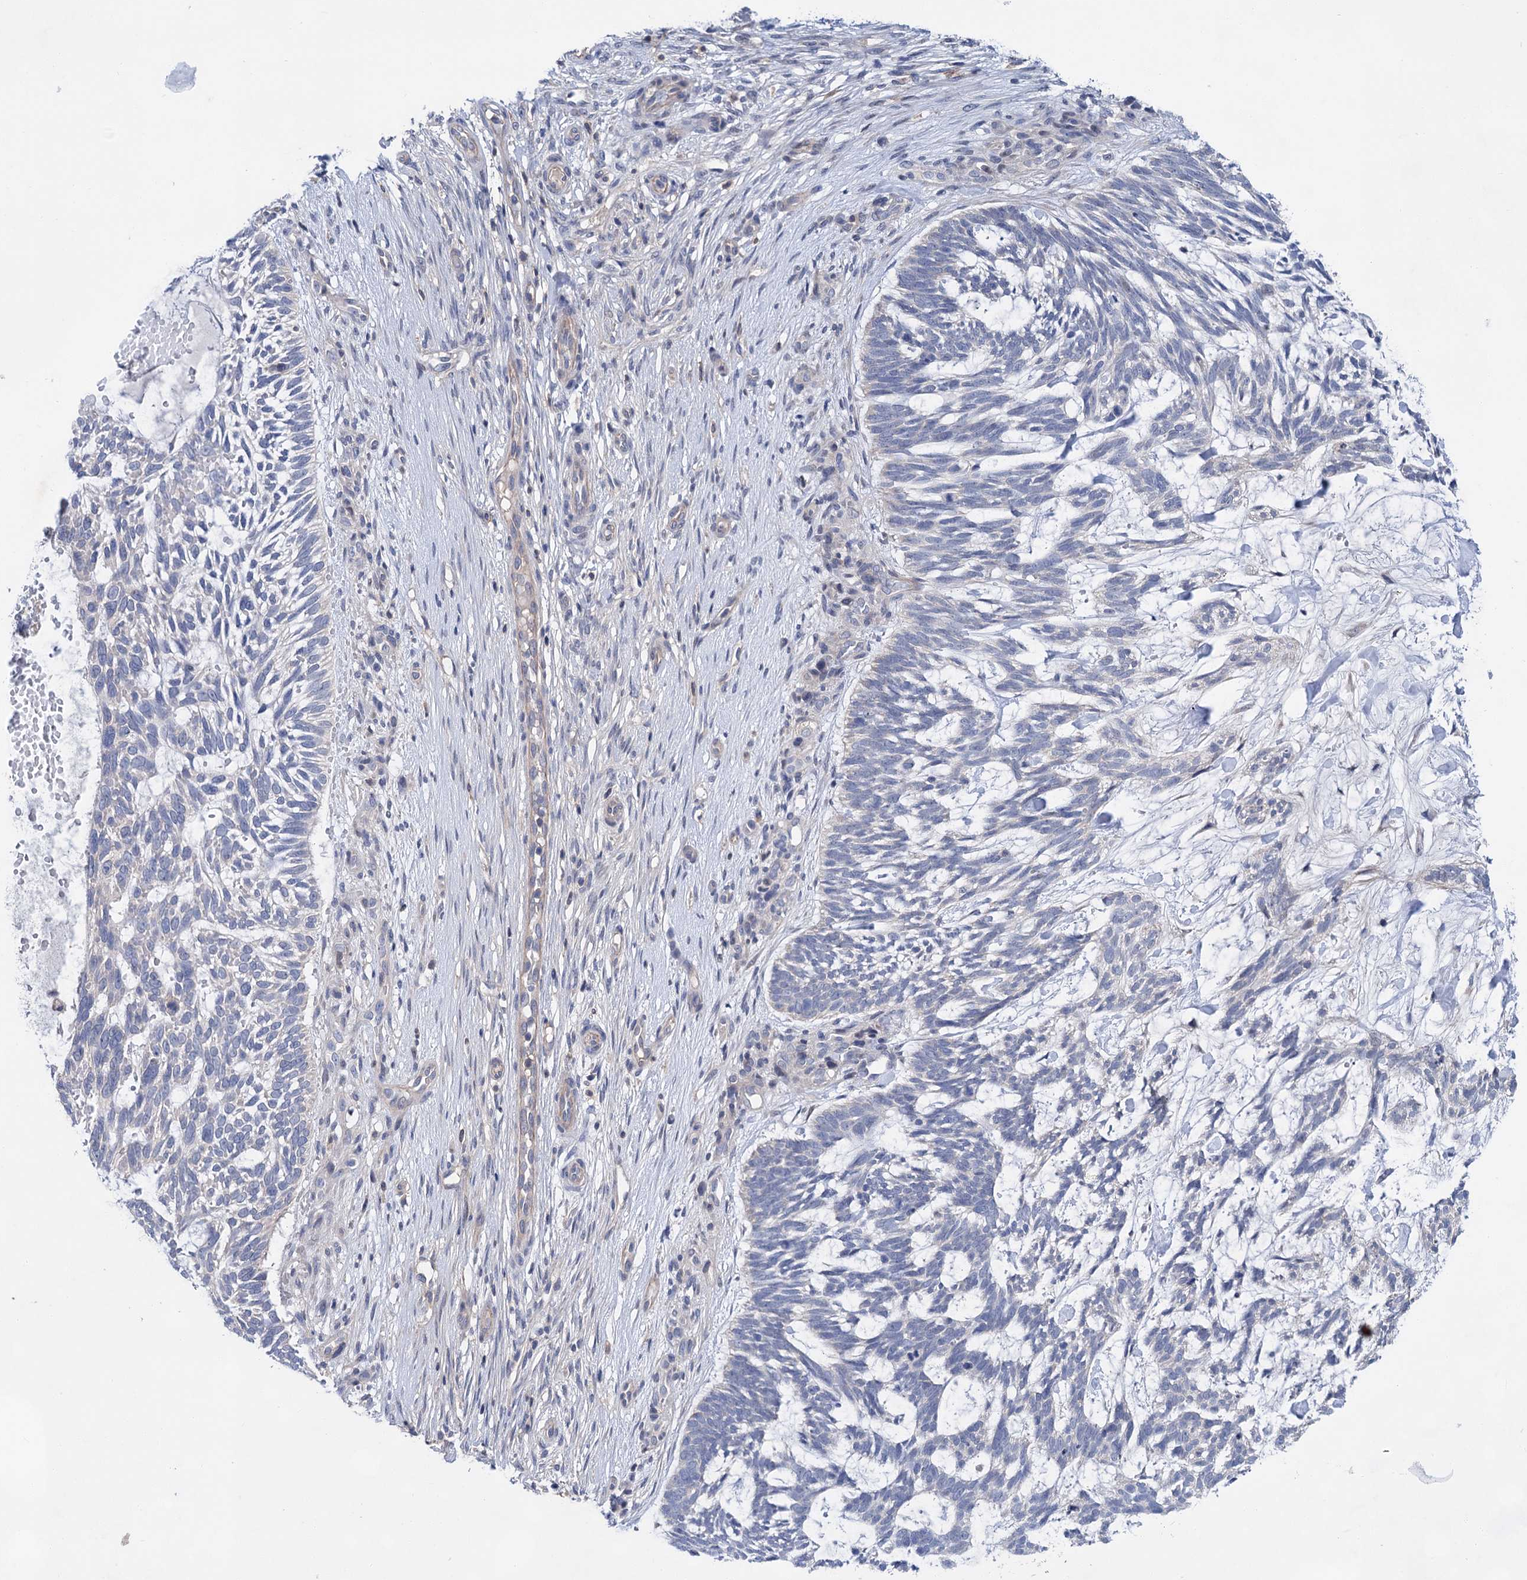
{"staining": {"intensity": "negative", "quantity": "none", "location": "none"}, "tissue": "skin cancer", "cell_type": "Tumor cells", "image_type": "cancer", "snomed": [{"axis": "morphology", "description": "Basal cell carcinoma"}, {"axis": "topography", "description": "Skin"}], "caption": "Immunohistochemistry (IHC) histopathology image of neoplastic tissue: skin basal cell carcinoma stained with DAB (3,3'-diaminobenzidine) reveals no significant protein expression in tumor cells.", "gene": "MORN3", "patient": {"sex": "male", "age": 88}}